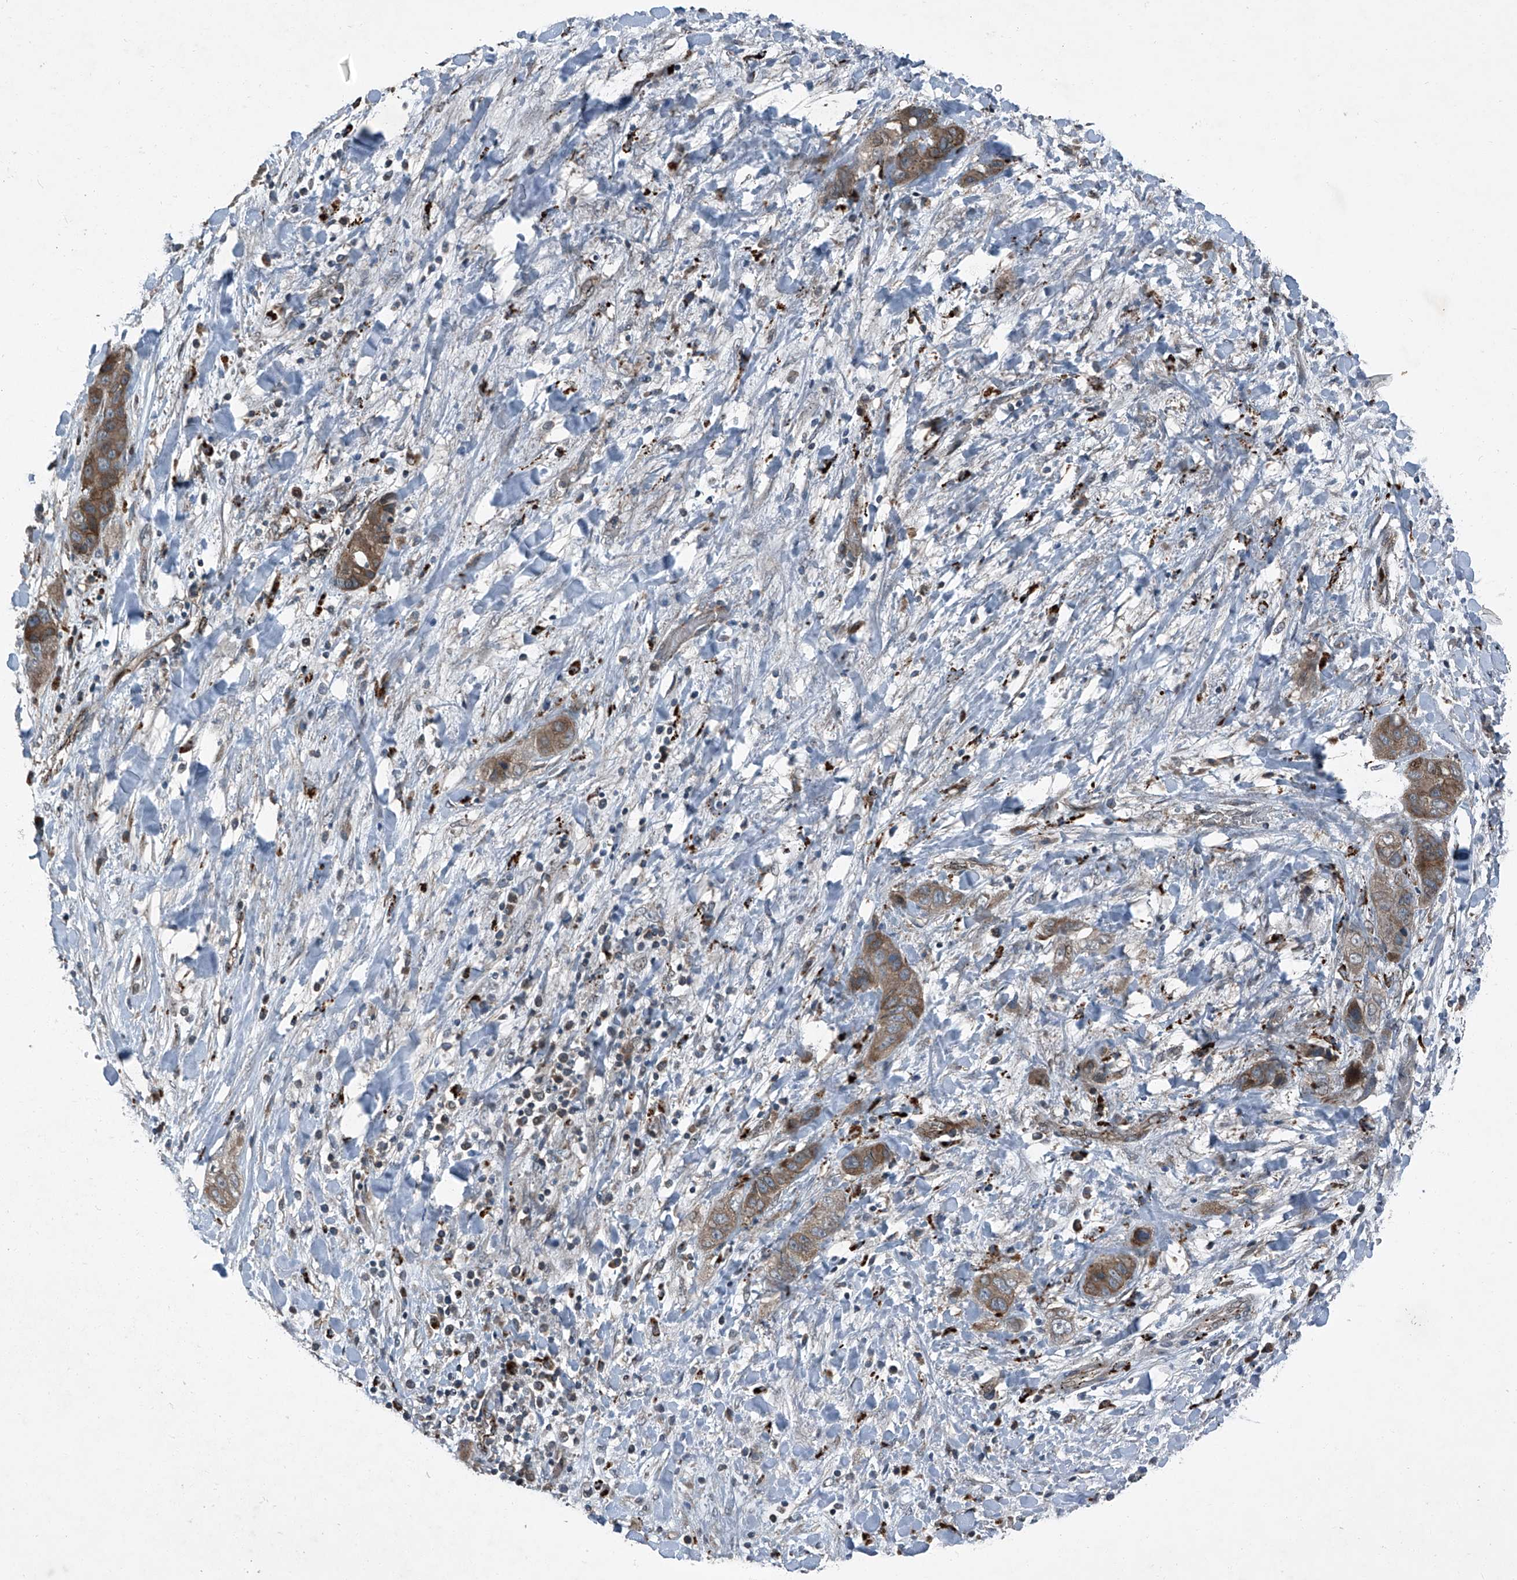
{"staining": {"intensity": "moderate", "quantity": ">75%", "location": "cytoplasmic/membranous"}, "tissue": "liver cancer", "cell_type": "Tumor cells", "image_type": "cancer", "snomed": [{"axis": "morphology", "description": "Cholangiocarcinoma"}, {"axis": "topography", "description": "Liver"}], "caption": "Liver cholangiocarcinoma stained for a protein exhibits moderate cytoplasmic/membranous positivity in tumor cells.", "gene": "SENP2", "patient": {"sex": "female", "age": 52}}